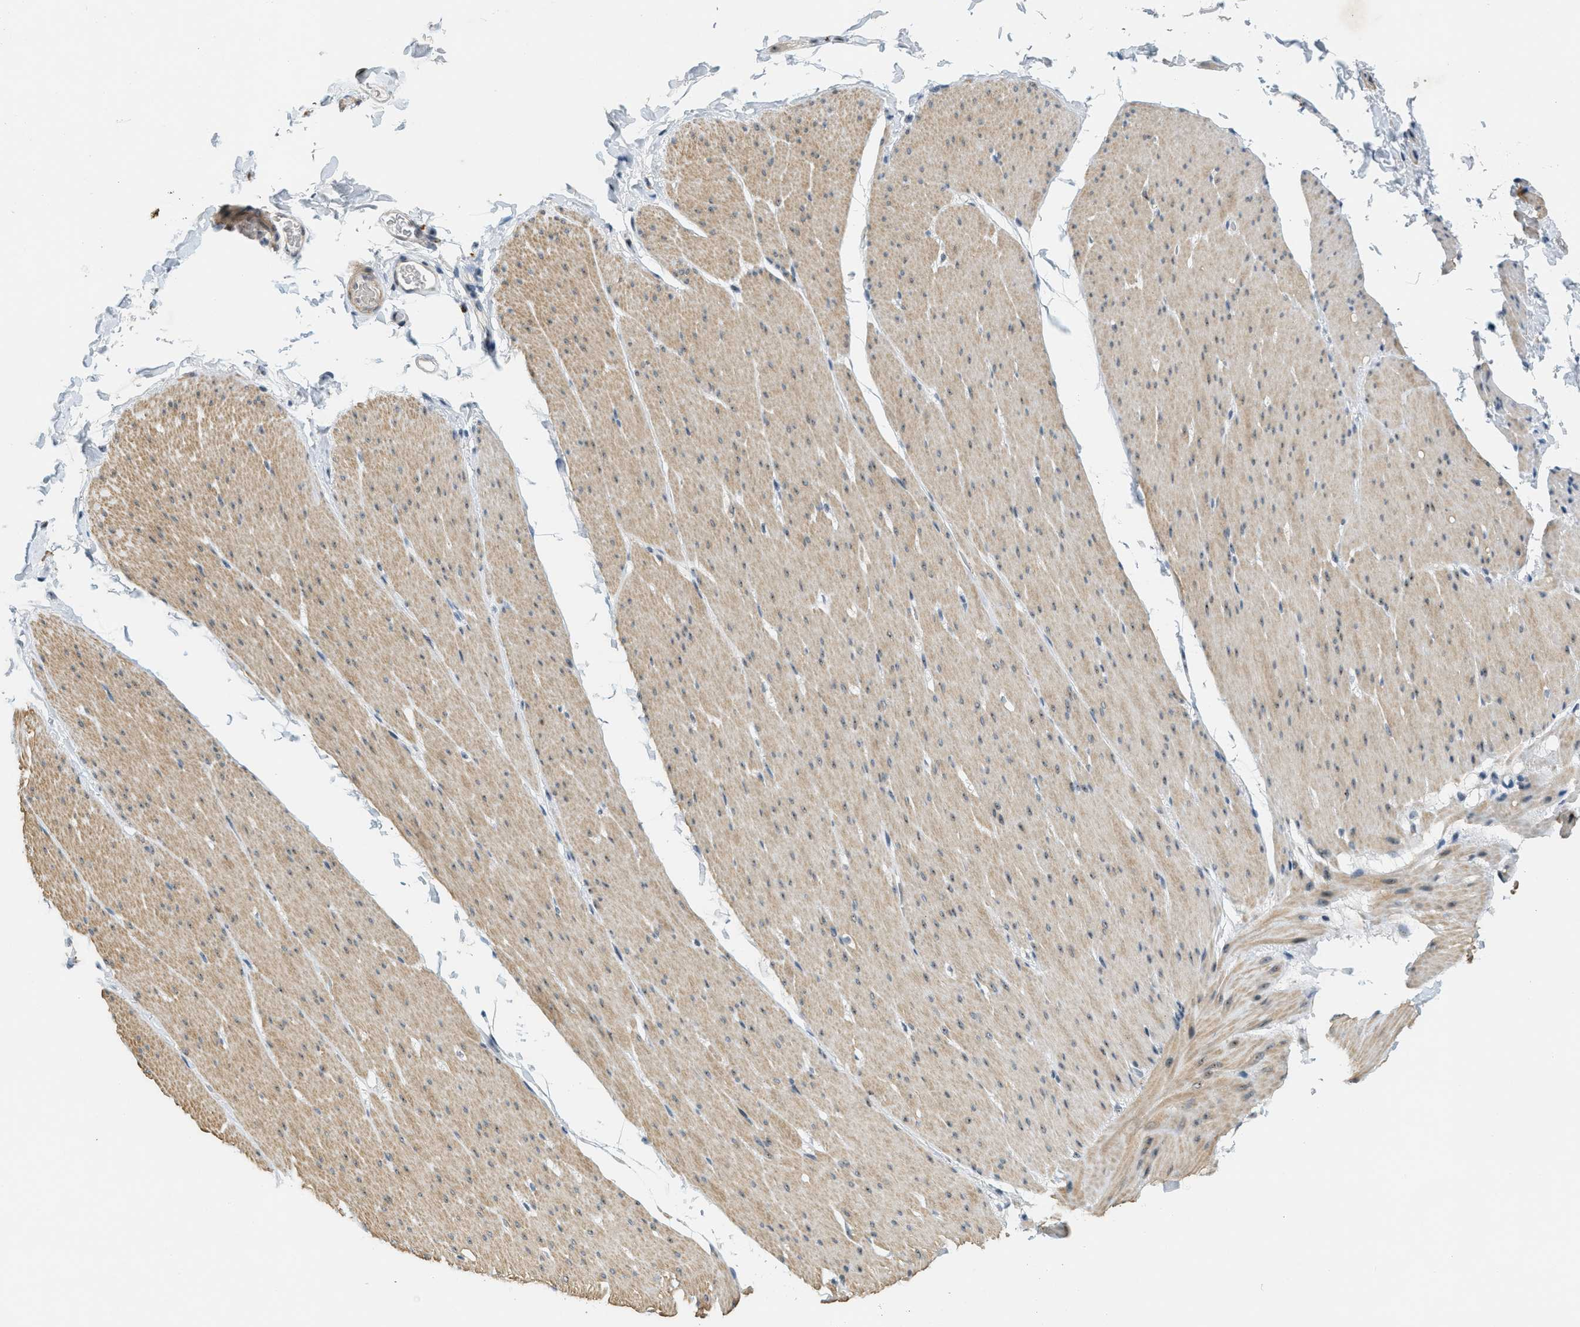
{"staining": {"intensity": "moderate", "quantity": ">75%", "location": "cytoplasmic/membranous"}, "tissue": "smooth muscle", "cell_type": "Smooth muscle cells", "image_type": "normal", "snomed": [{"axis": "morphology", "description": "Normal tissue, NOS"}, {"axis": "topography", "description": "Smooth muscle"}, {"axis": "topography", "description": "Colon"}], "caption": "The micrograph reveals immunohistochemical staining of unremarkable smooth muscle. There is moderate cytoplasmic/membranous staining is identified in about >75% of smooth muscle cells. (DAB (3,3'-diaminobenzidine) IHC with brightfield microscopy, high magnification).", "gene": "DDX47", "patient": {"sex": "male", "age": 67}}